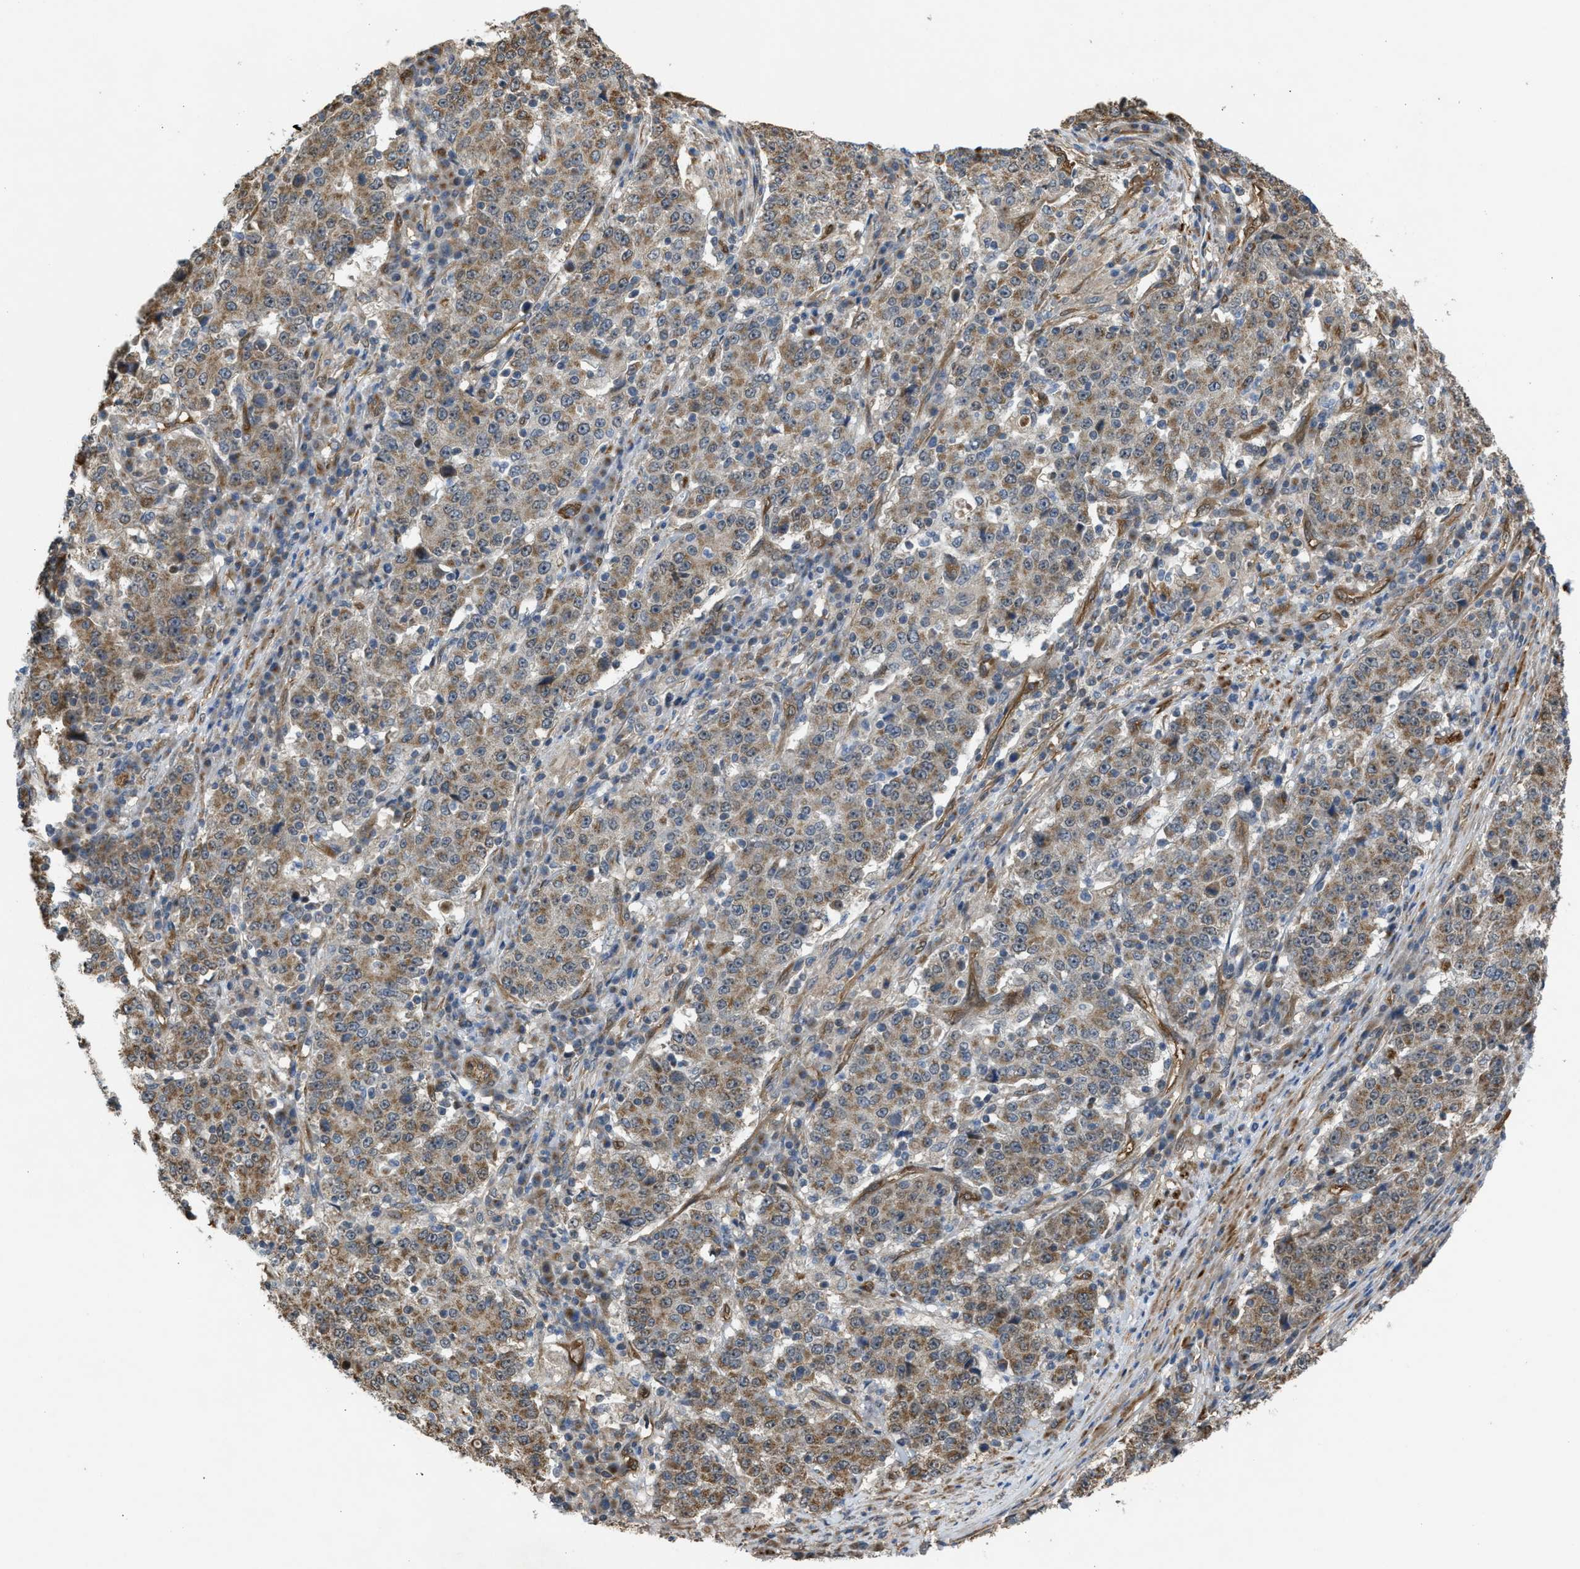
{"staining": {"intensity": "weak", "quantity": "<25%", "location": "cytoplasmic/membranous"}, "tissue": "stomach cancer", "cell_type": "Tumor cells", "image_type": "cancer", "snomed": [{"axis": "morphology", "description": "Adenocarcinoma, NOS"}, {"axis": "topography", "description": "Stomach"}], "caption": "High magnification brightfield microscopy of adenocarcinoma (stomach) stained with DAB (brown) and counterstained with hematoxylin (blue): tumor cells show no significant staining.", "gene": "BAG3", "patient": {"sex": "male", "age": 59}}